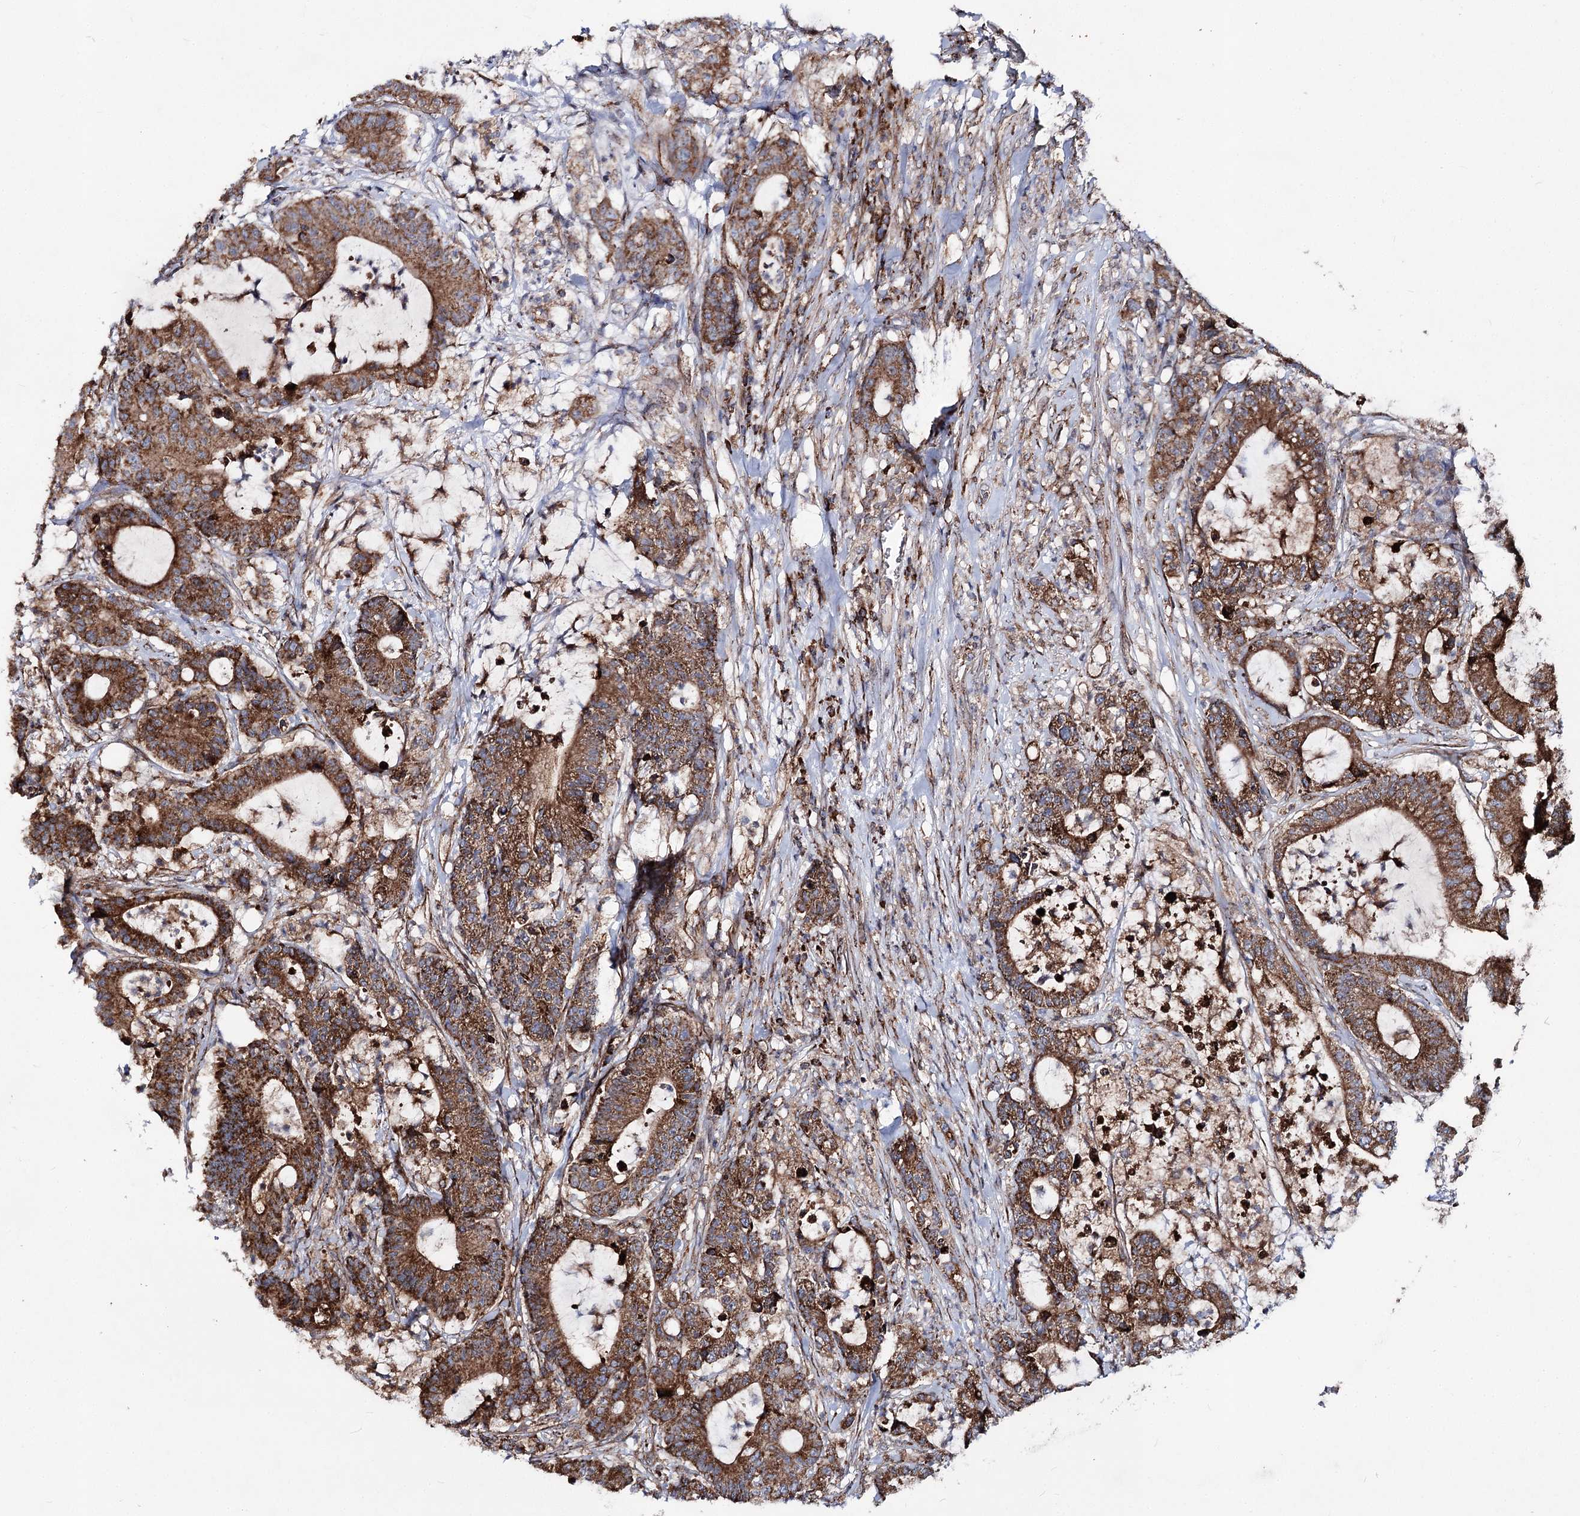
{"staining": {"intensity": "moderate", "quantity": ">75%", "location": "cytoplasmic/membranous"}, "tissue": "colorectal cancer", "cell_type": "Tumor cells", "image_type": "cancer", "snomed": [{"axis": "morphology", "description": "Adenocarcinoma, NOS"}, {"axis": "topography", "description": "Colon"}], "caption": "Moderate cytoplasmic/membranous protein positivity is identified in approximately >75% of tumor cells in adenocarcinoma (colorectal).", "gene": "MSANTD2", "patient": {"sex": "female", "age": 84}}